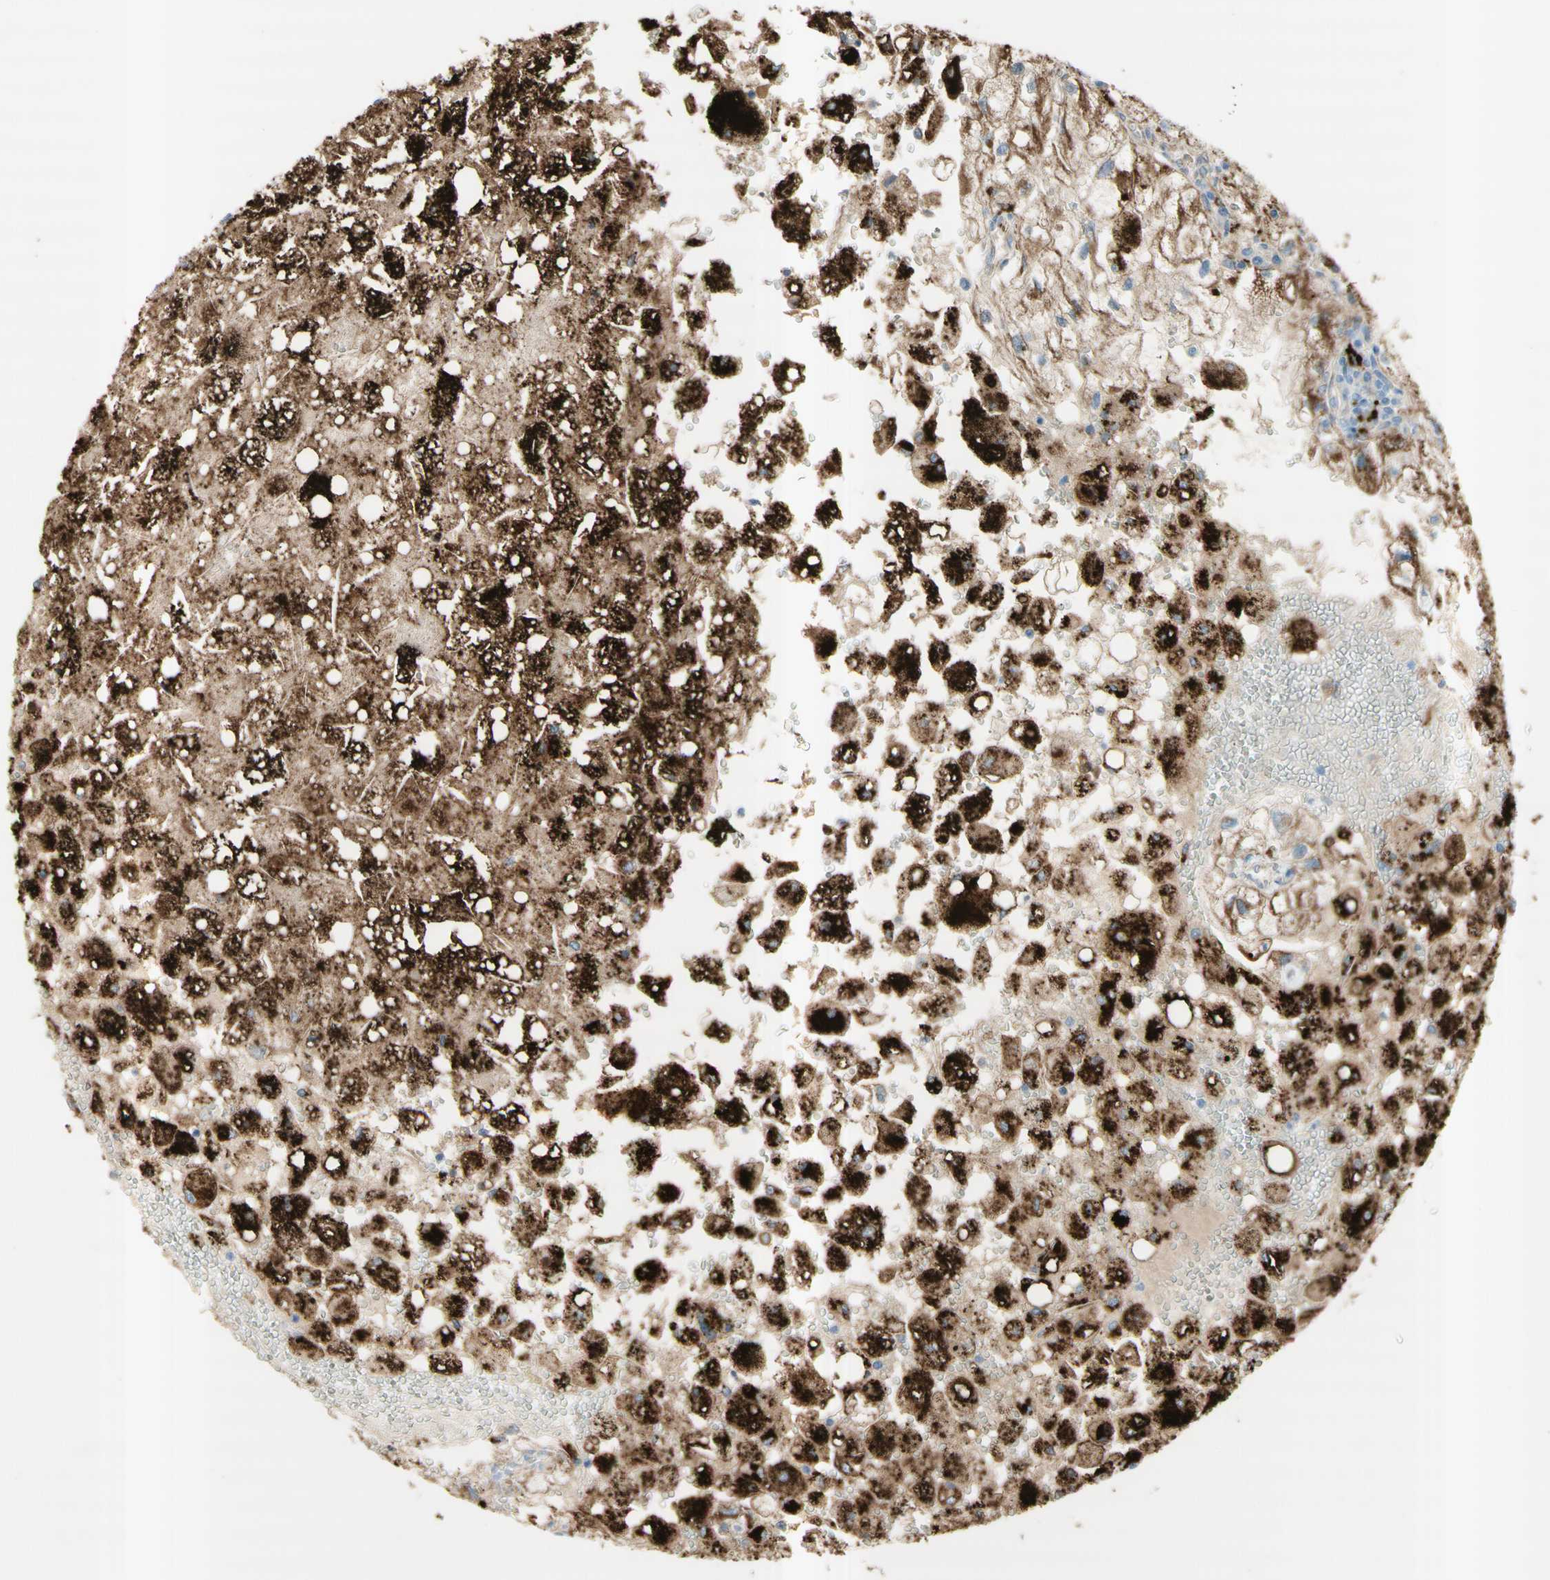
{"staining": {"intensity": "moderate", "quantity": ">75%", "location": "cytoplasmic/membranous"}, "tissue": "renal cancer", "cell_type": "Tumor cells", "image_type": "cancer", "snomed": [{"axis": "morphology", "description": "Adenocarcinoma, NOS"}, {"axis": "topography", "description": "Kidney"}], "caption": "IHC of human renal adenocarcinoma reveals medium levels of moderate cytoplasmic/membranous positivity in approximately >75% of tumor cells.", "gene": "URB2", "patient": {"sex": "female", "age": 70}}